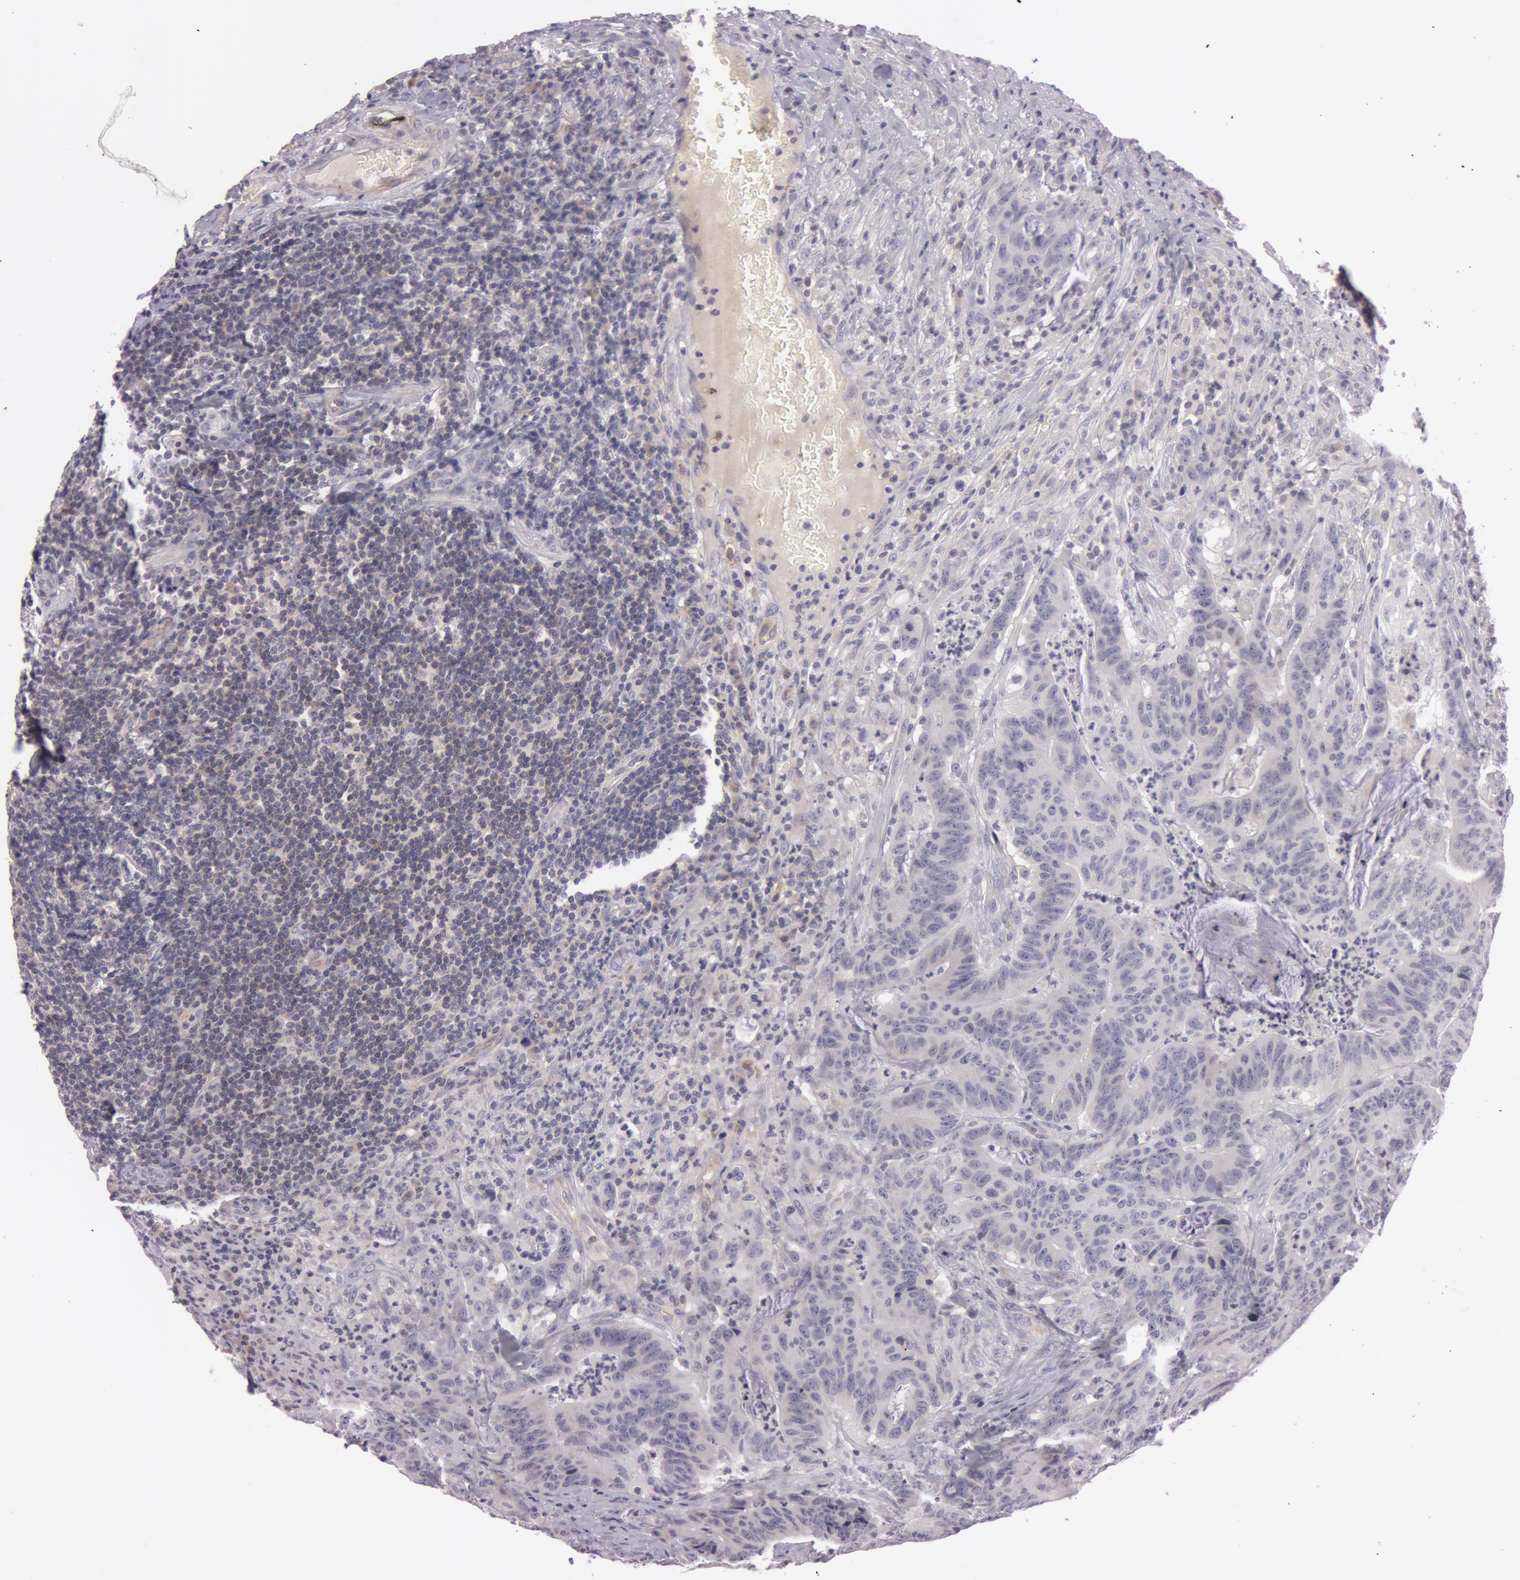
{"staining": {"intensity": "negative", "quantity": "none", "location": "none"}, "tissue": "colorectal cancer", "cell_type": "Tumor cells", "image_type": "cancer", "snomed": [{"axis": "morphology", "description": "Adenocarcinoma, NOS"}, {"axis": "topography", "description": "Colon"}], "caption": "IHC of colorectal cancer (adenocarcinoma) reveals no staining in tumor cells. The staining is performed using DAB brown chromogen with nuclei counter-stained in using hematoxylin.", "gene": "RALGAPA1", "patient": {"sex": "male", "age": 54}}